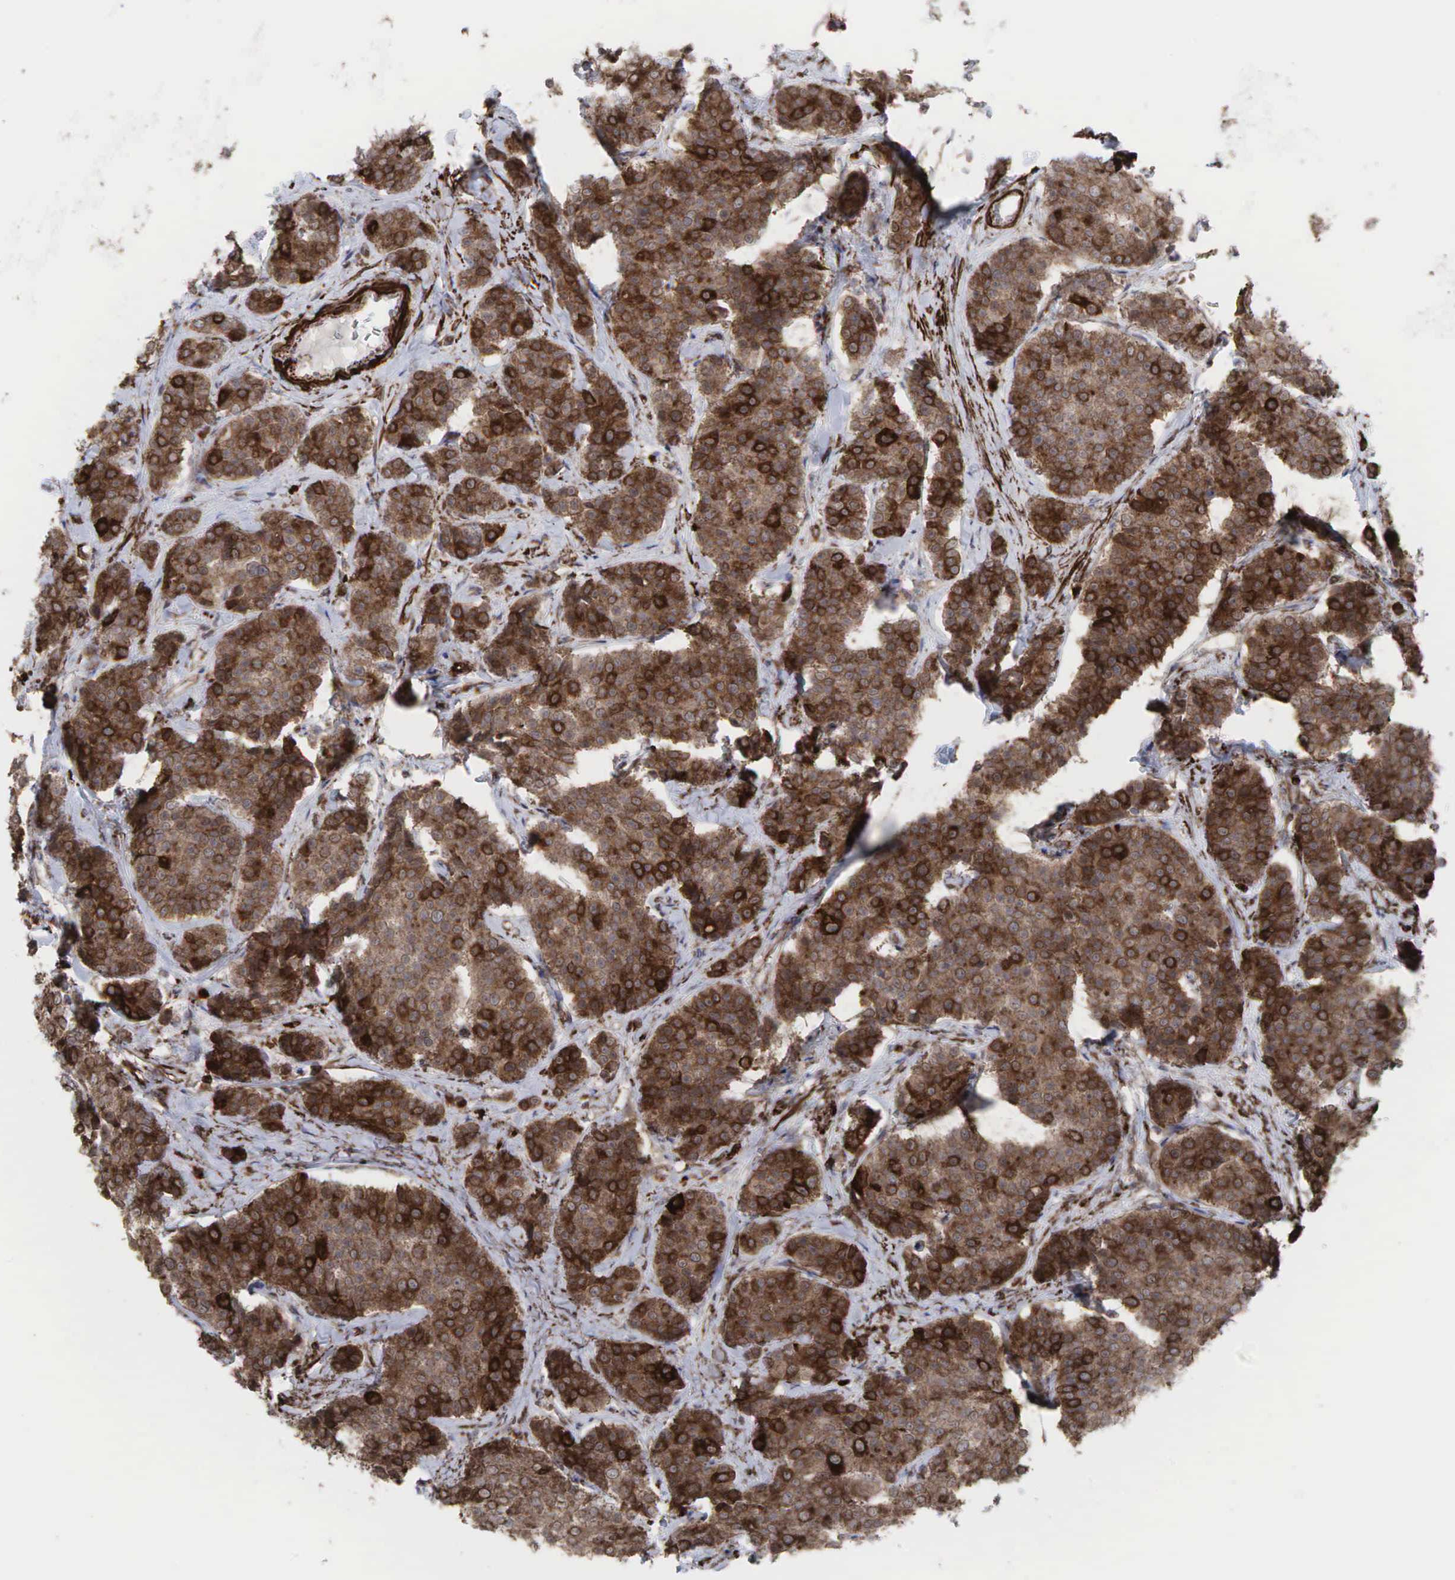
{"staining": {"intensity": "moderate", "quantity": ">75%", "location": "cytoplasmic/membranous"}, "tissue": "carcinoid", "cell_type": "Tumor cells", "image_type": "cancer", "snomed": [{"axis": "morphology", "description": "Carcinoid, malignant, NOS"}, {"axis": "topography", "description": "Small intestine"}], "caption": "Malignant carcinoid was stained to show a protein in brown. There is medium levels of moderate cytoplasmic/membranous expression in about >75% of tumor cells.", "gene": "GPRASP1", "patient": {"sex": "male", "age": 60}}